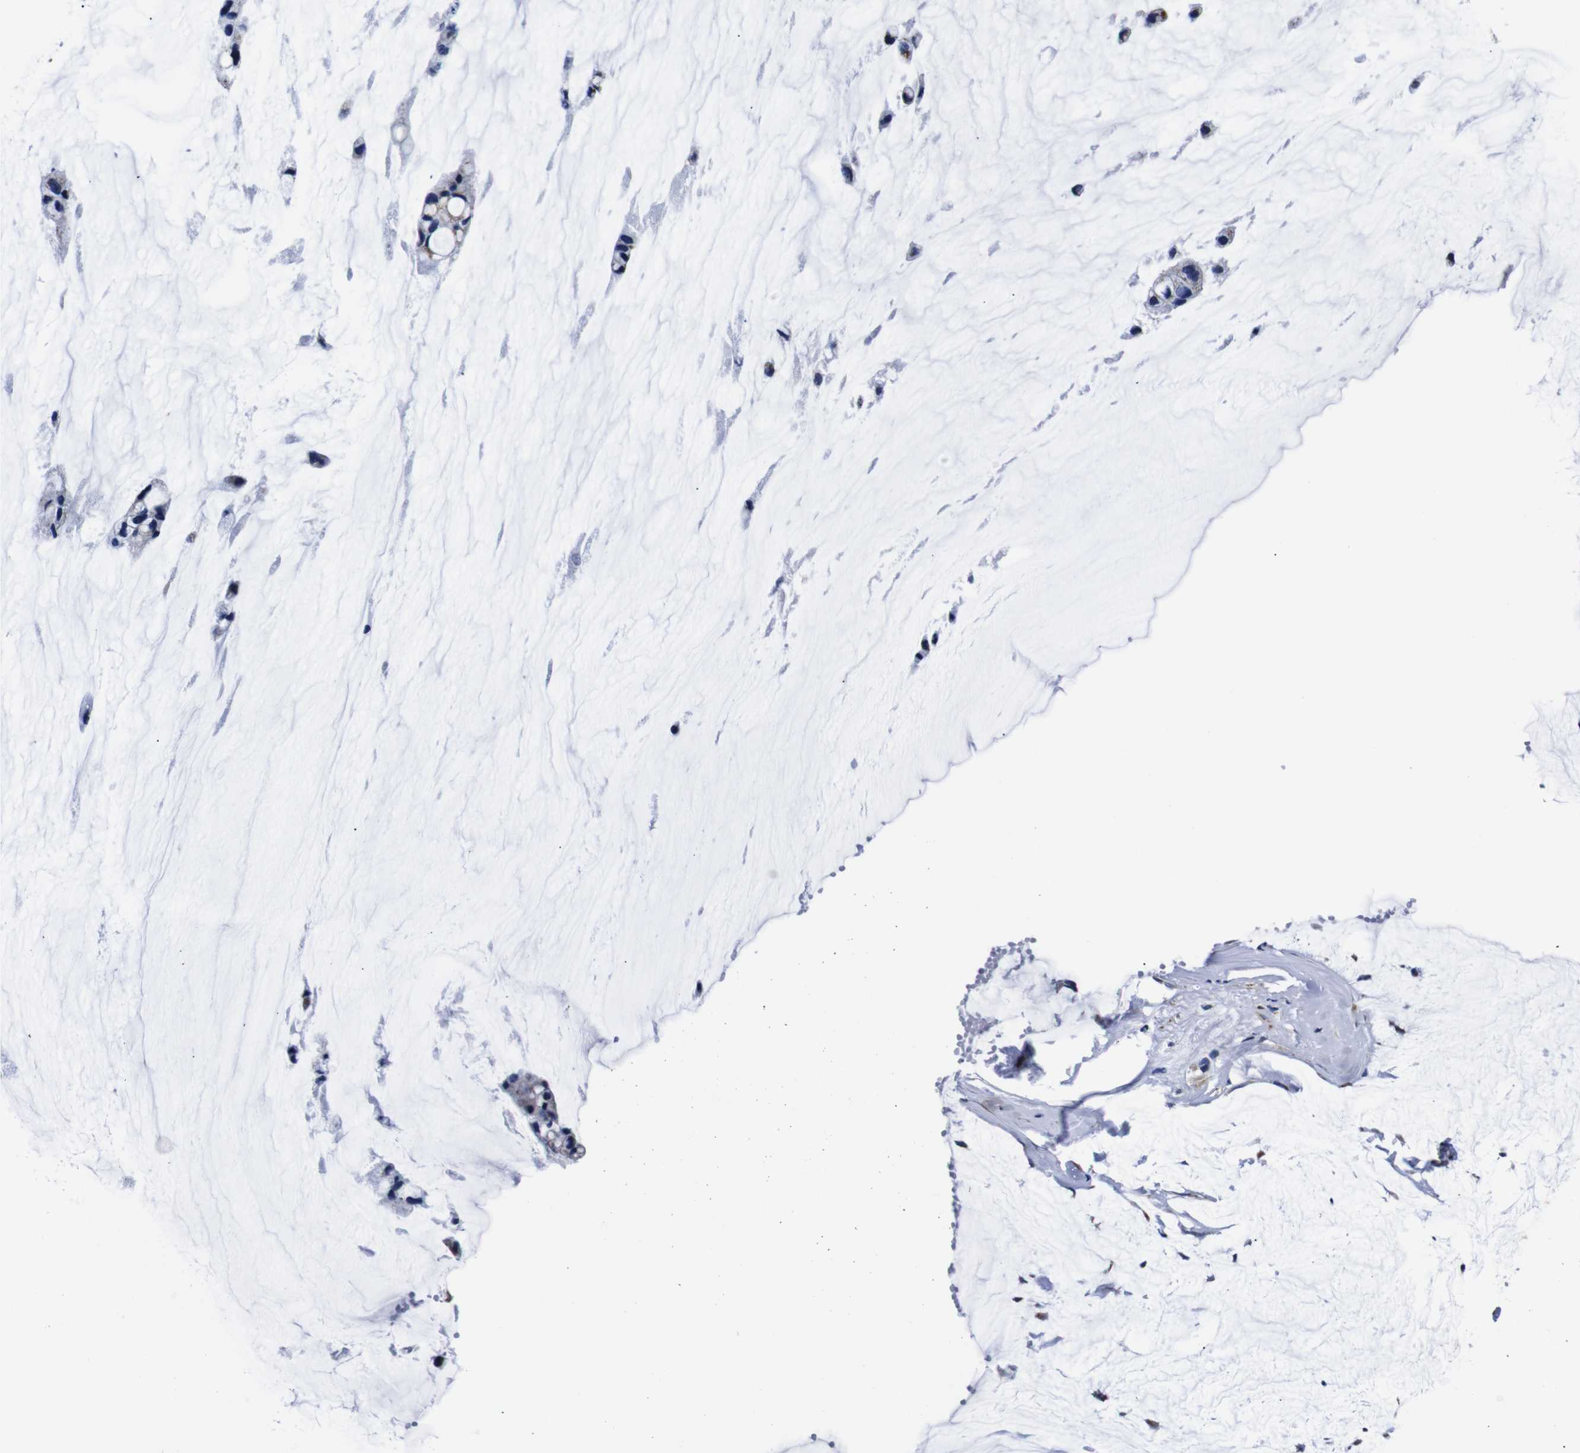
{"staining": {"intensity": "negative", "quantity": "none", "location": "none"}, "tissue": "ovarian cancer", "cell_type": "Tumor cells", "image_type": "cancer", "snomed": [{"axis": "morphology", "description": "Cystadenocarcinoma, mucinous, NOS"}, {"axis": "topography", "description": "Ovary"}], "caption": "DAB immunohistochemical staining of ovarian cancer (mucinous cystadenocarcinoma) exhibits no significant staining in tumor cells. The staining is performed using DAB brown chromogen with nuclei counter-stained in using hematoxylin.", "gene": "FKBP9", "patient": {"sex": "female", "age": 39}}